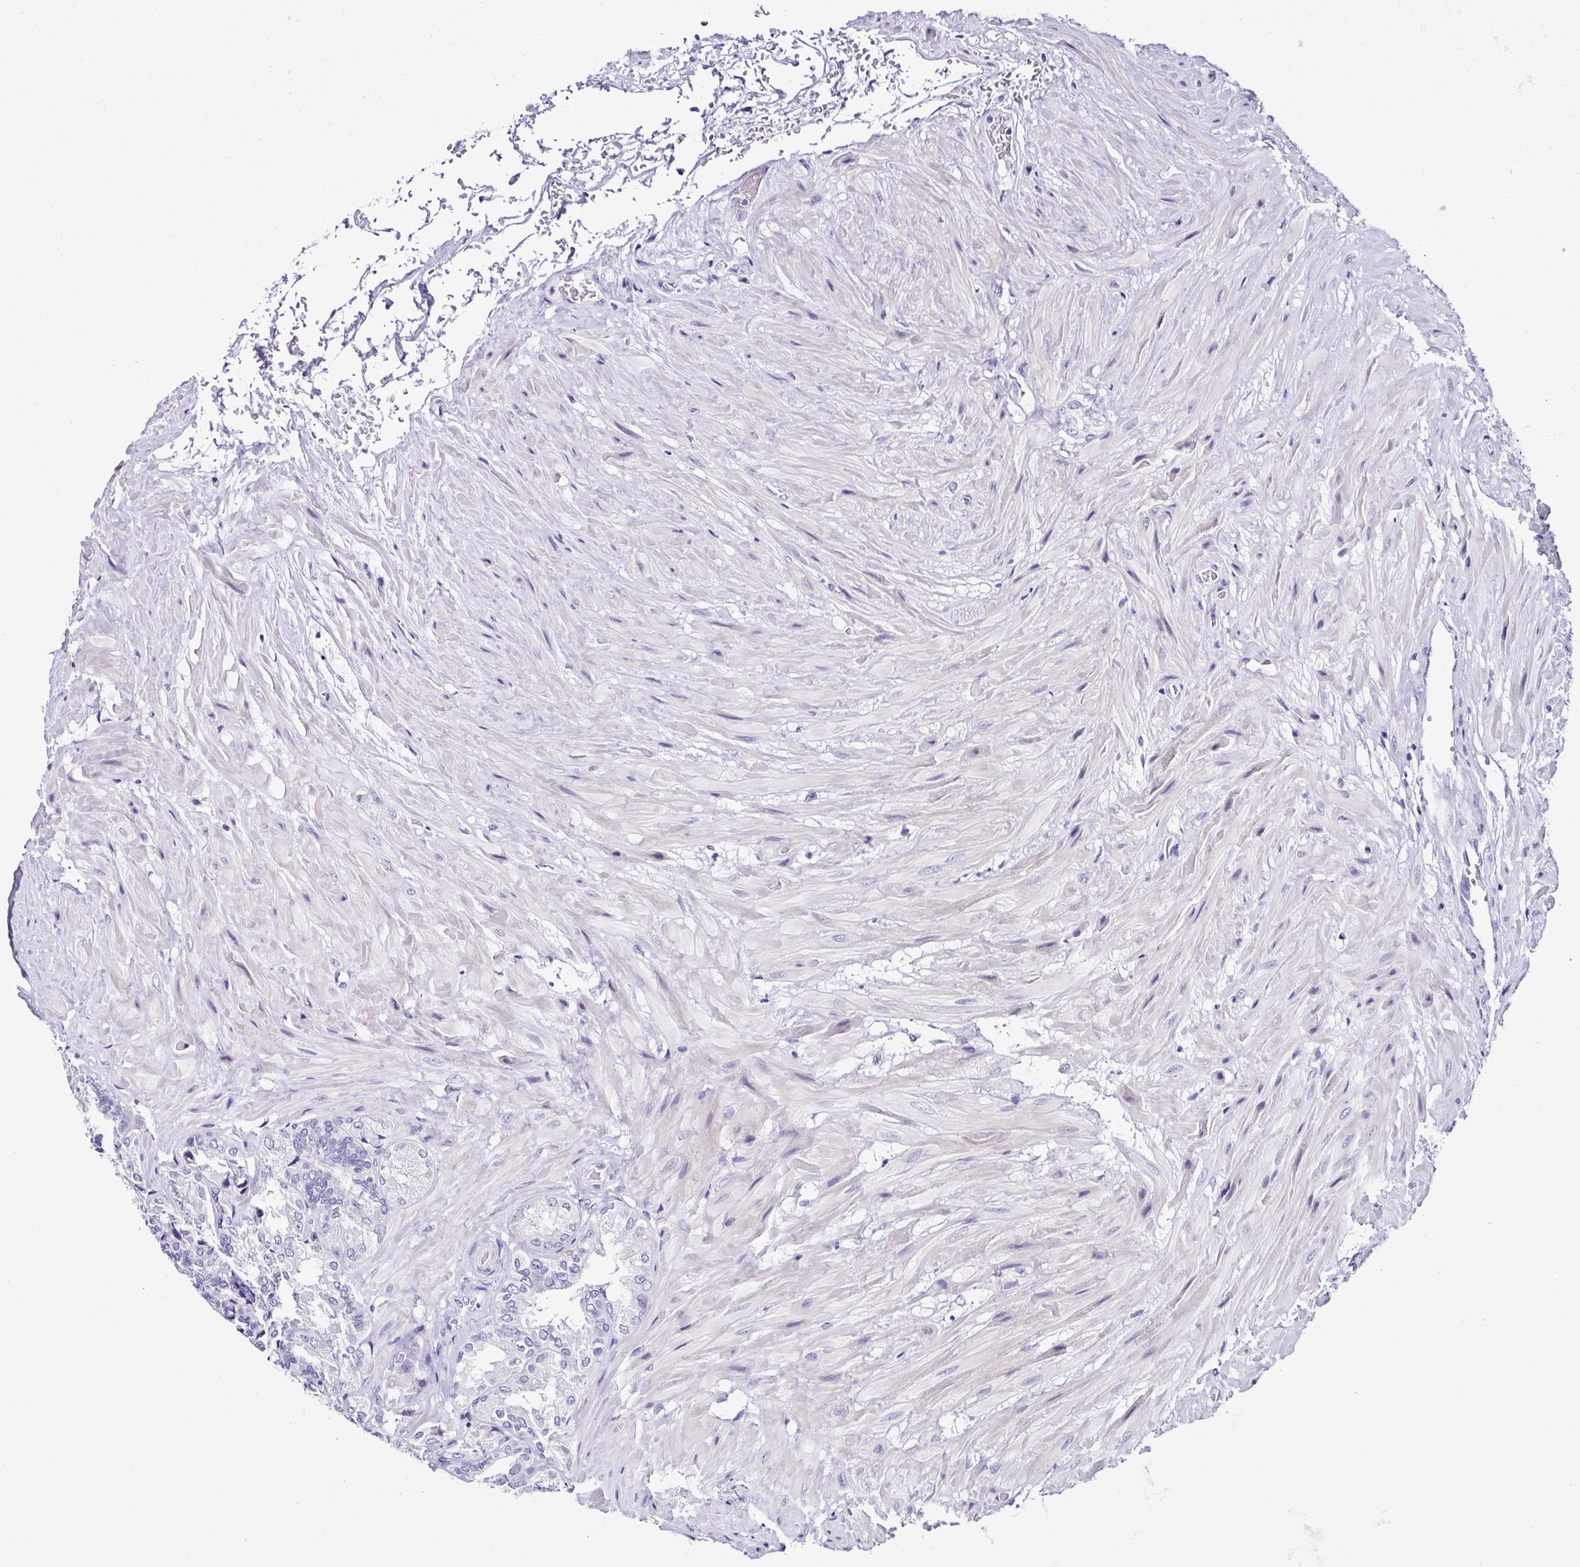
{"staining": {"intensity": "negative", "quantity": "none", "location": "none"}, "tissue": "seminal vesicle", "cell_type": "Glandular cells", "image_type": "normal", "snomed": [{"axis": "morphology", "description": "Normal tissue, NOS"}, {"axis": "topography", "description": "Seminal veicle"}], "caption": "This is an IHC histopathology image of normal human seminal vesicle. There is no staining in glandular cells.", "gene": "SRL", "patient": {"sex": "male", "age": 68}}